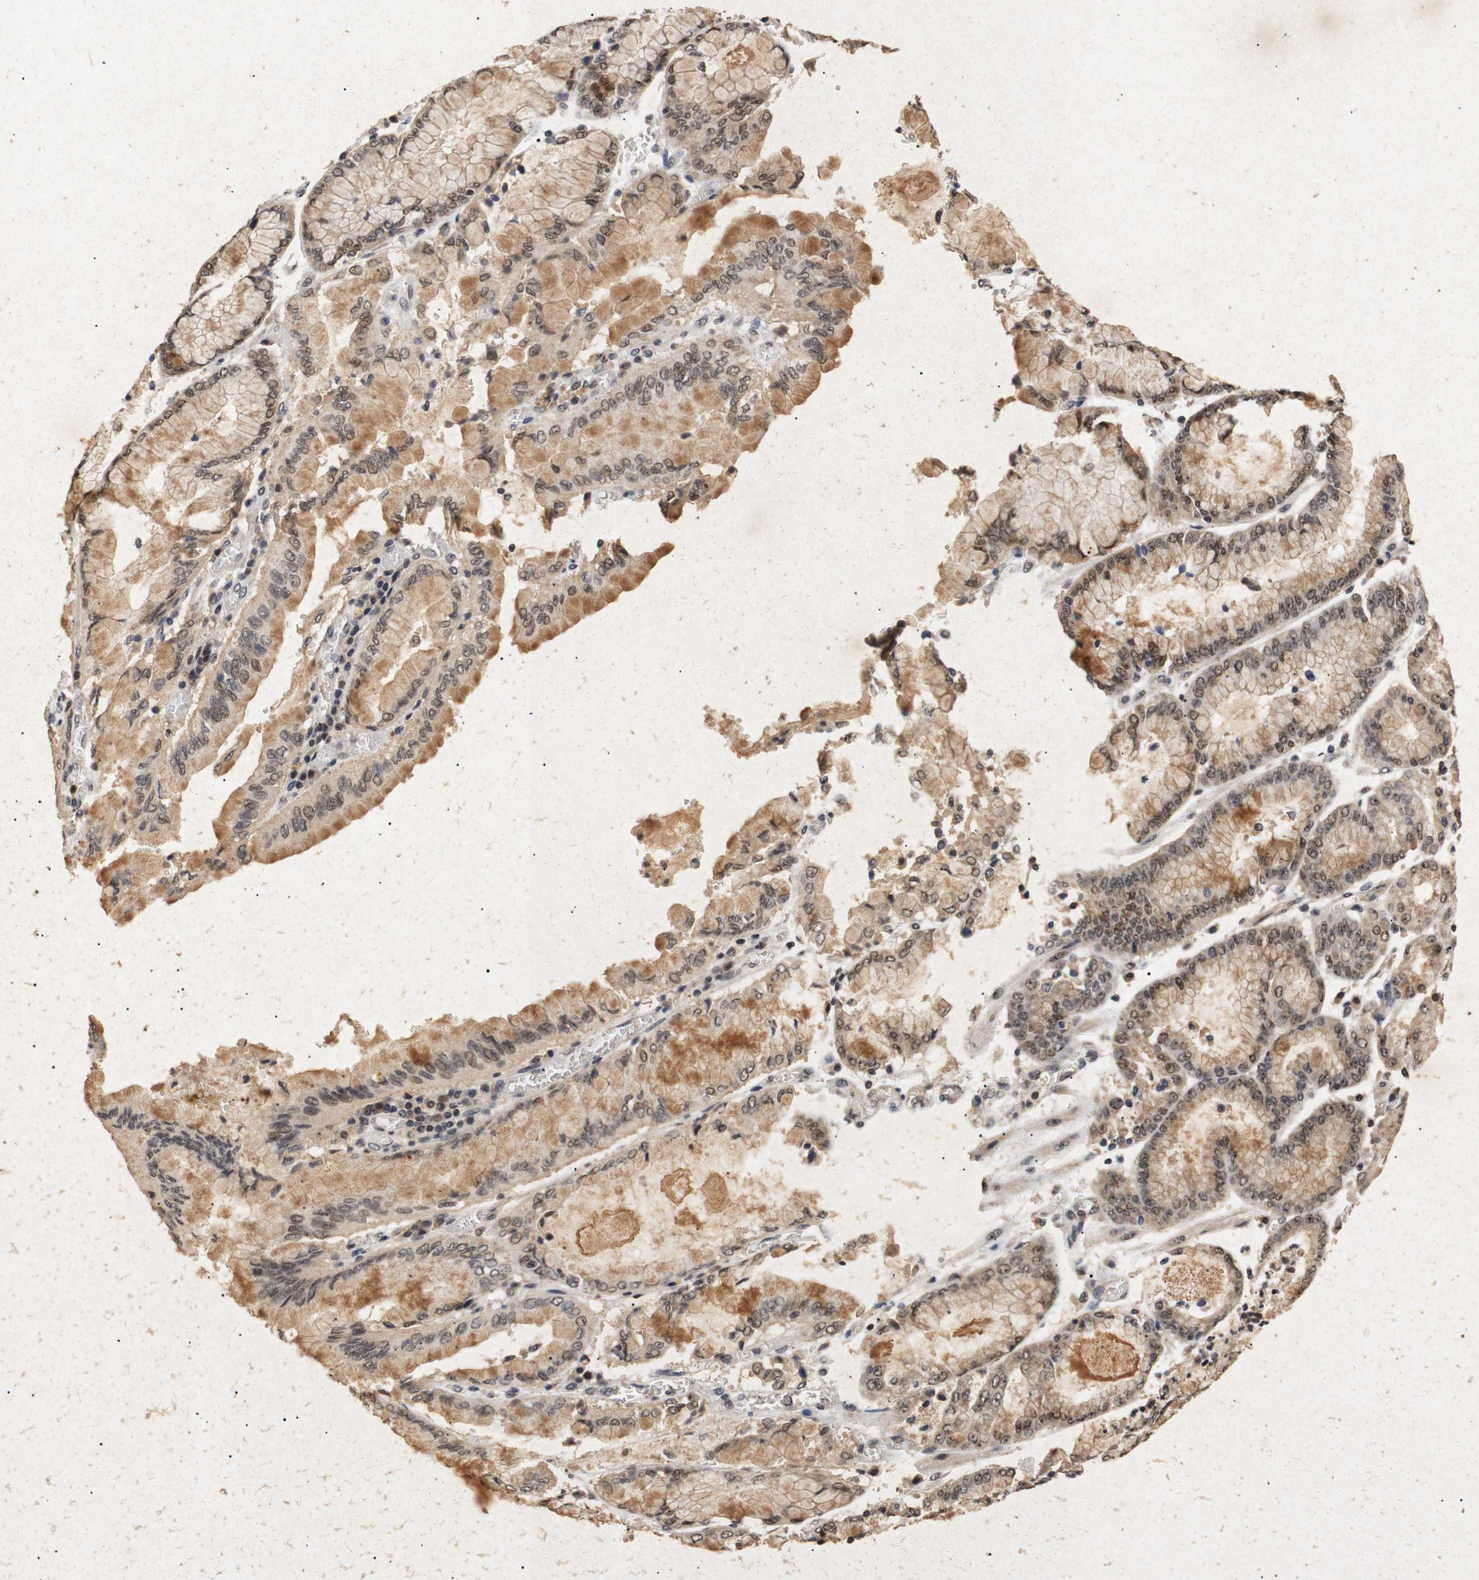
{"staining": {"intensity": "moderate", "quantity": ">75%", "location": "cytoplasmic/membranous,nuclear"}, "tissue": "stomach cancer", "cell_type": "Tumor cells", "image_type": "cancer", "snomed": [{"axis": "morphology", "description": "Normal tissue, NOS"}, {"axis": "morphology", "description": "Adenocarcinoma, NOS"}, {"axis": "topography", "description": "Stomach, upper"}, {"axis": "topography", "description": "Stomach"}], "caption": "Brown immunohistochemical staining in adenocarcinoma (stomach) demonstrates moderate cytoplasmic/membranous and nuclear staining in approximately >75% of tumor cells.", "gene": "PARN", "patient": {"sex": "male", "age": 76}}